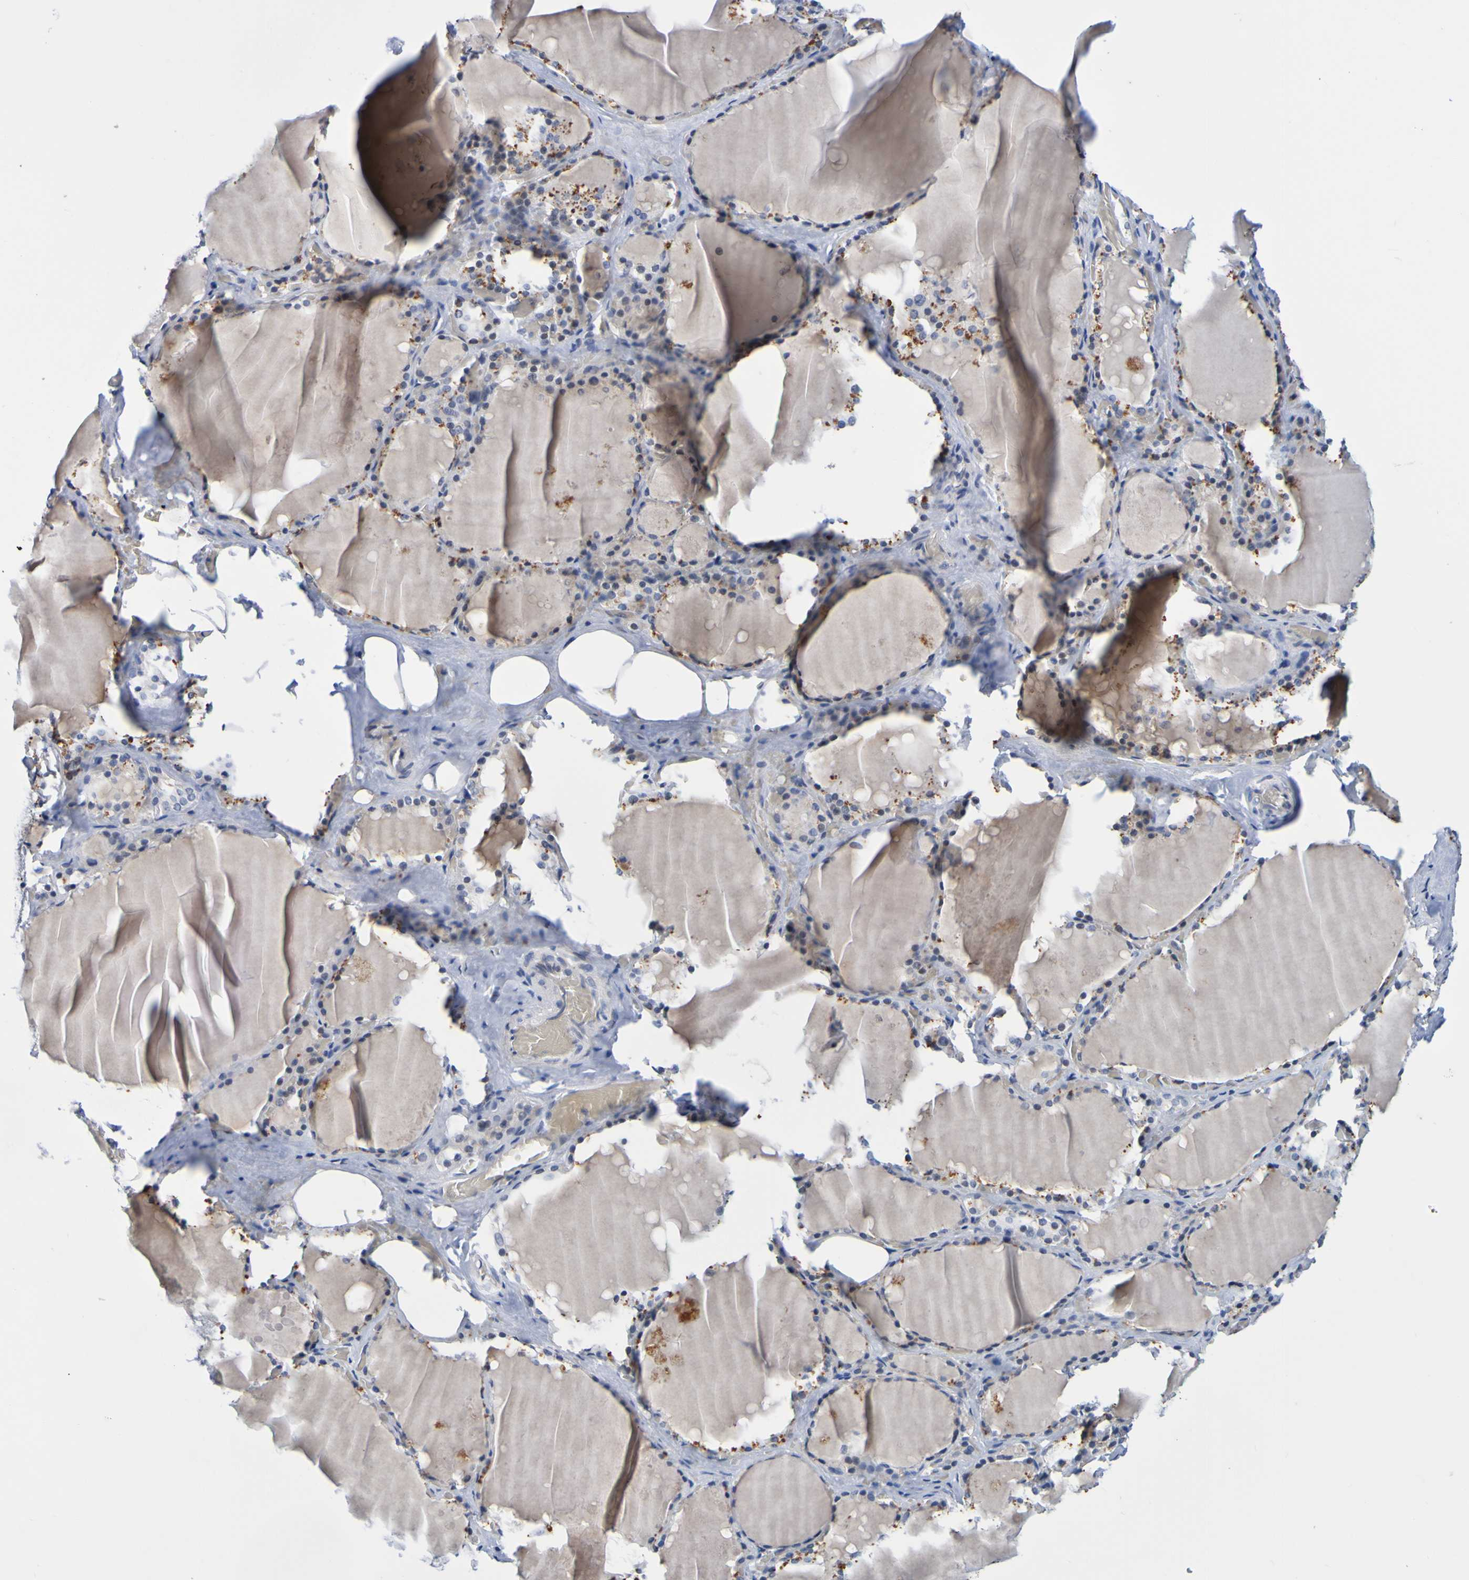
{"staining": {"intensity": "negative", "quantity": "none", "location": "none"}, "tissue": "thyroid gland", "cell_type": "Glandular cells", "image_type": "normal", "snomed": [{"axis": "morphology", "description": "Normal tissue, NOS"}, {"axis": "topography", "description": "Thyroid gland"}], "caption": "Immunohistochemical staining of benign human thyroid gland exhibits no significant expression in glandular cells. (DAB immunohistochemistry (IHC), high magnification).", "gene": "VMA21", "patient": {"sex": "male", "age": 61}}